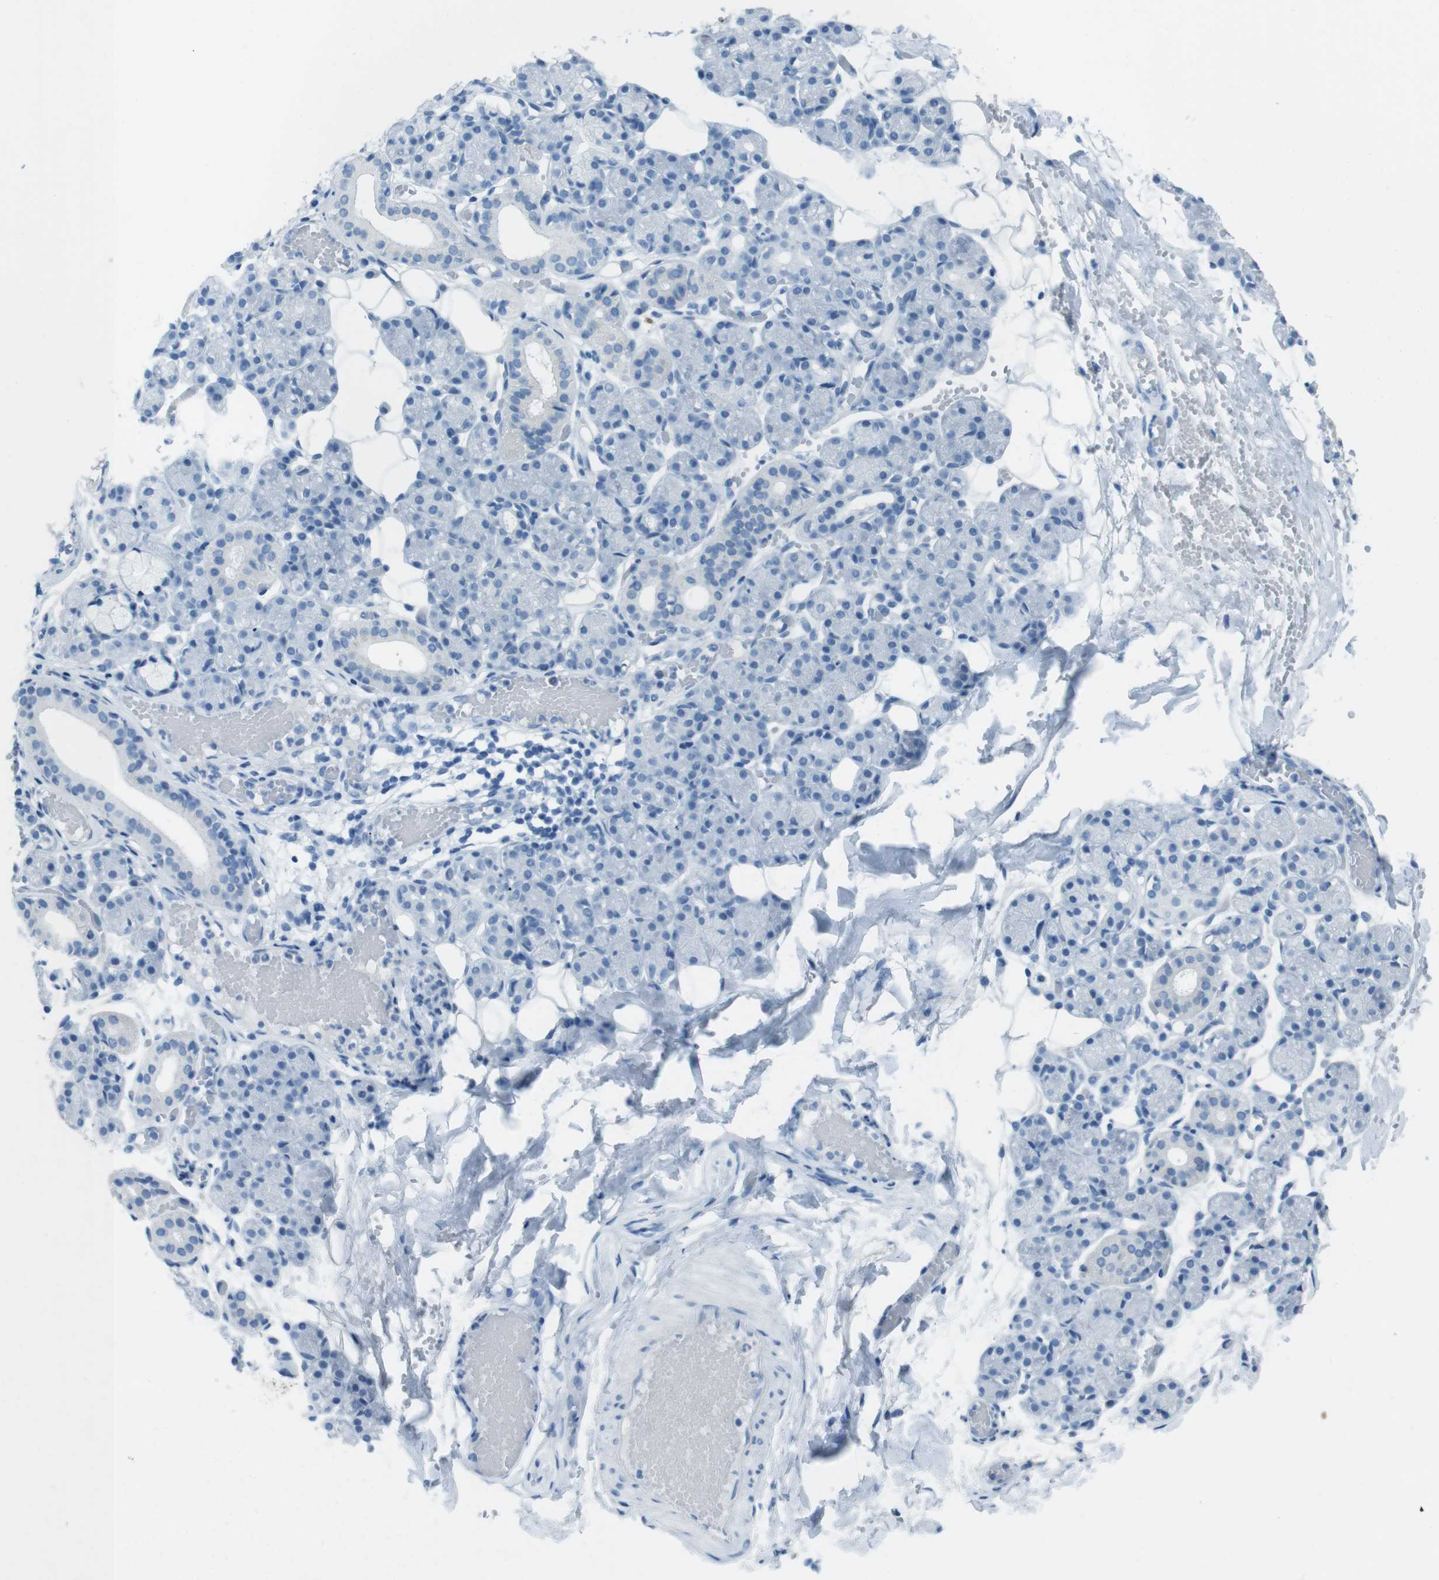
{"staining": {"intensity": "negative", "quantity": "none", "location": "none"}, "tissue": "salivary gland", "cell_type": "Glandular cells", "image_type": "normal", "snomed": [{"axis": "morphology", "description": "Normal tissue, NOS"}, {"axis": "topography", "description": "Salivary gland"}], "caption": "High power microscopy image of an IHC image of normal salivary gland, revealing no significant expression in glandular cells.", "gene": "TMEM207", "patient": {"sex": "male", "age": 63}}